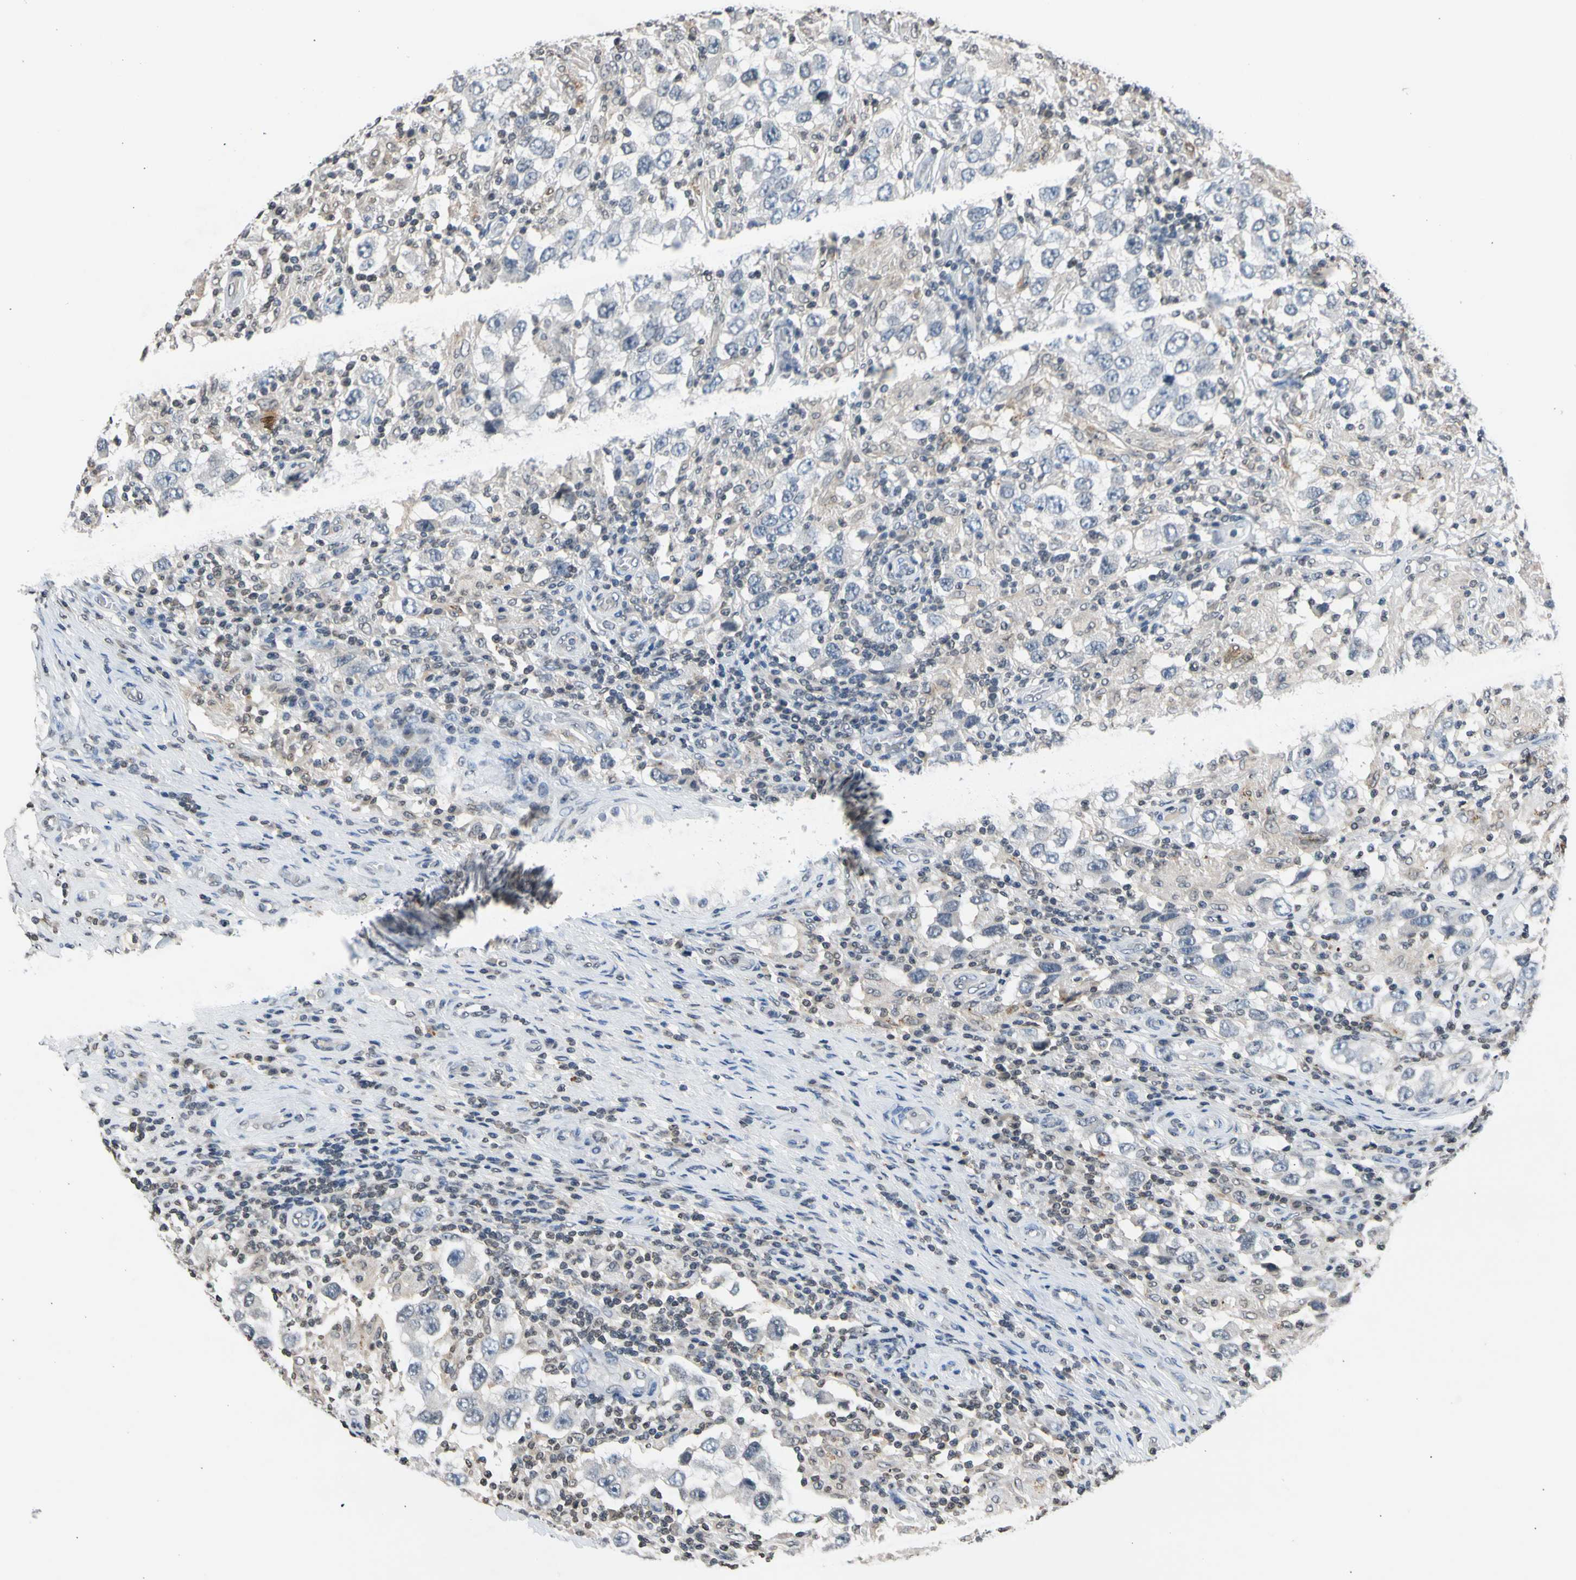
{"staining": {"intensity": "negative", "quantity": "none", "location": "none"}, "tissue": "testis cancer", "cell_type": "Tumor cells", "image_type": "cancer", "snomed": [{"axis": "morphology", "description": "Carcinoma, Embryonal, NOS"}, {"axis": "topography", "description": "Testis"}], "caption": "Tumor cells are negative for protein expression in human testis cancer. (DAB IHC, high magnification).", "gene": "GPX4", "patient": {"sex": "male", "age": 21}}